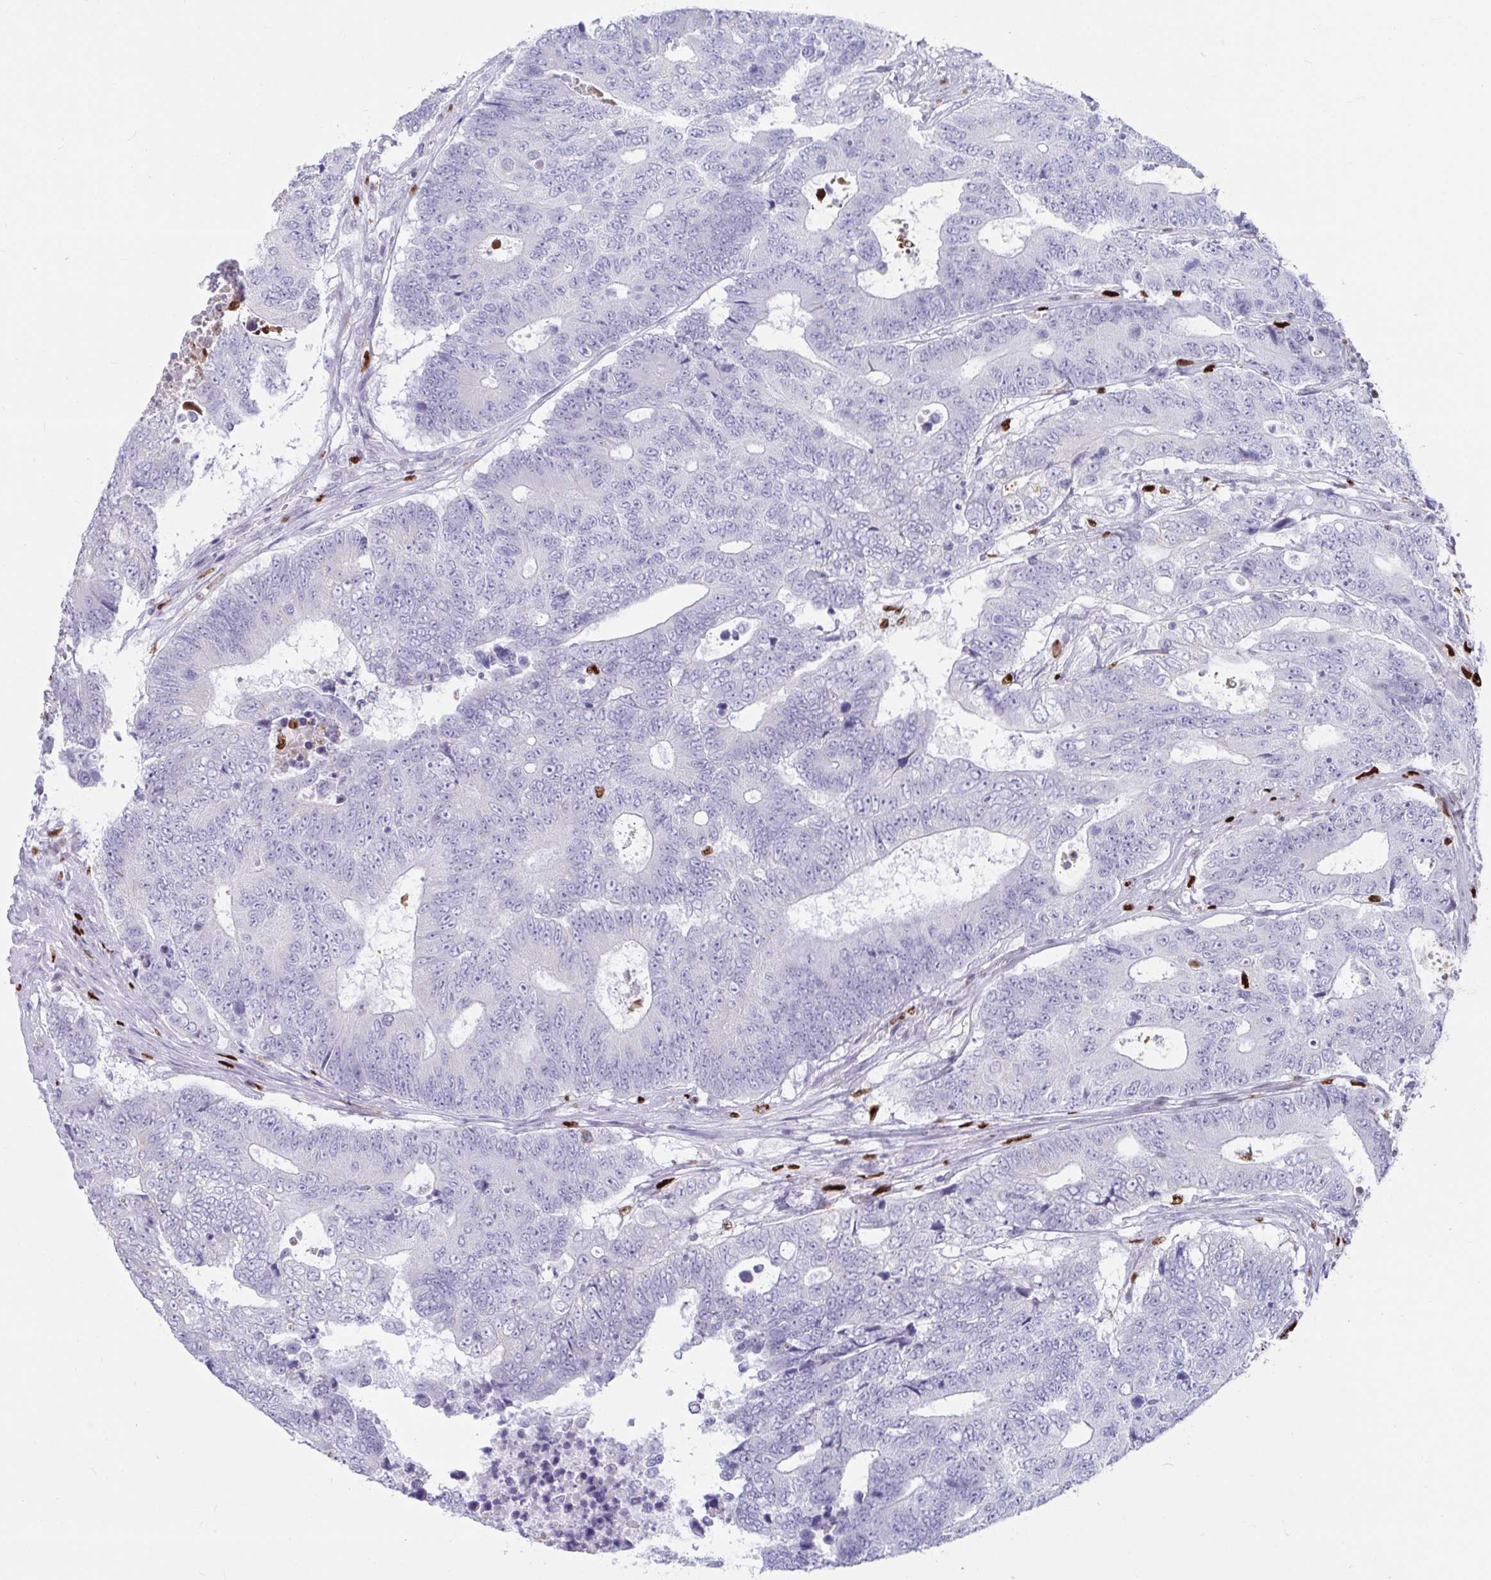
{"staining": {"intensity": "negative", "quantity": "none", "location": "none"}, "tissue": "colorectal cancer", "cell_type": "Tumor cells", "image_type": "cancer", "snomed": [{"axis": "morphology", "description": "Adenocarcinoma, NOS"}, {"axis": "topography", "description": "Colon"}], "caption": "Tumor cells are negative for brown protein staining in colorectal cancer. (Brightfield microscopy of DAB immunohistochemistry at high magnification).", "gene": "ZNF586", "patient": {"sex": "female", "age": 48}}